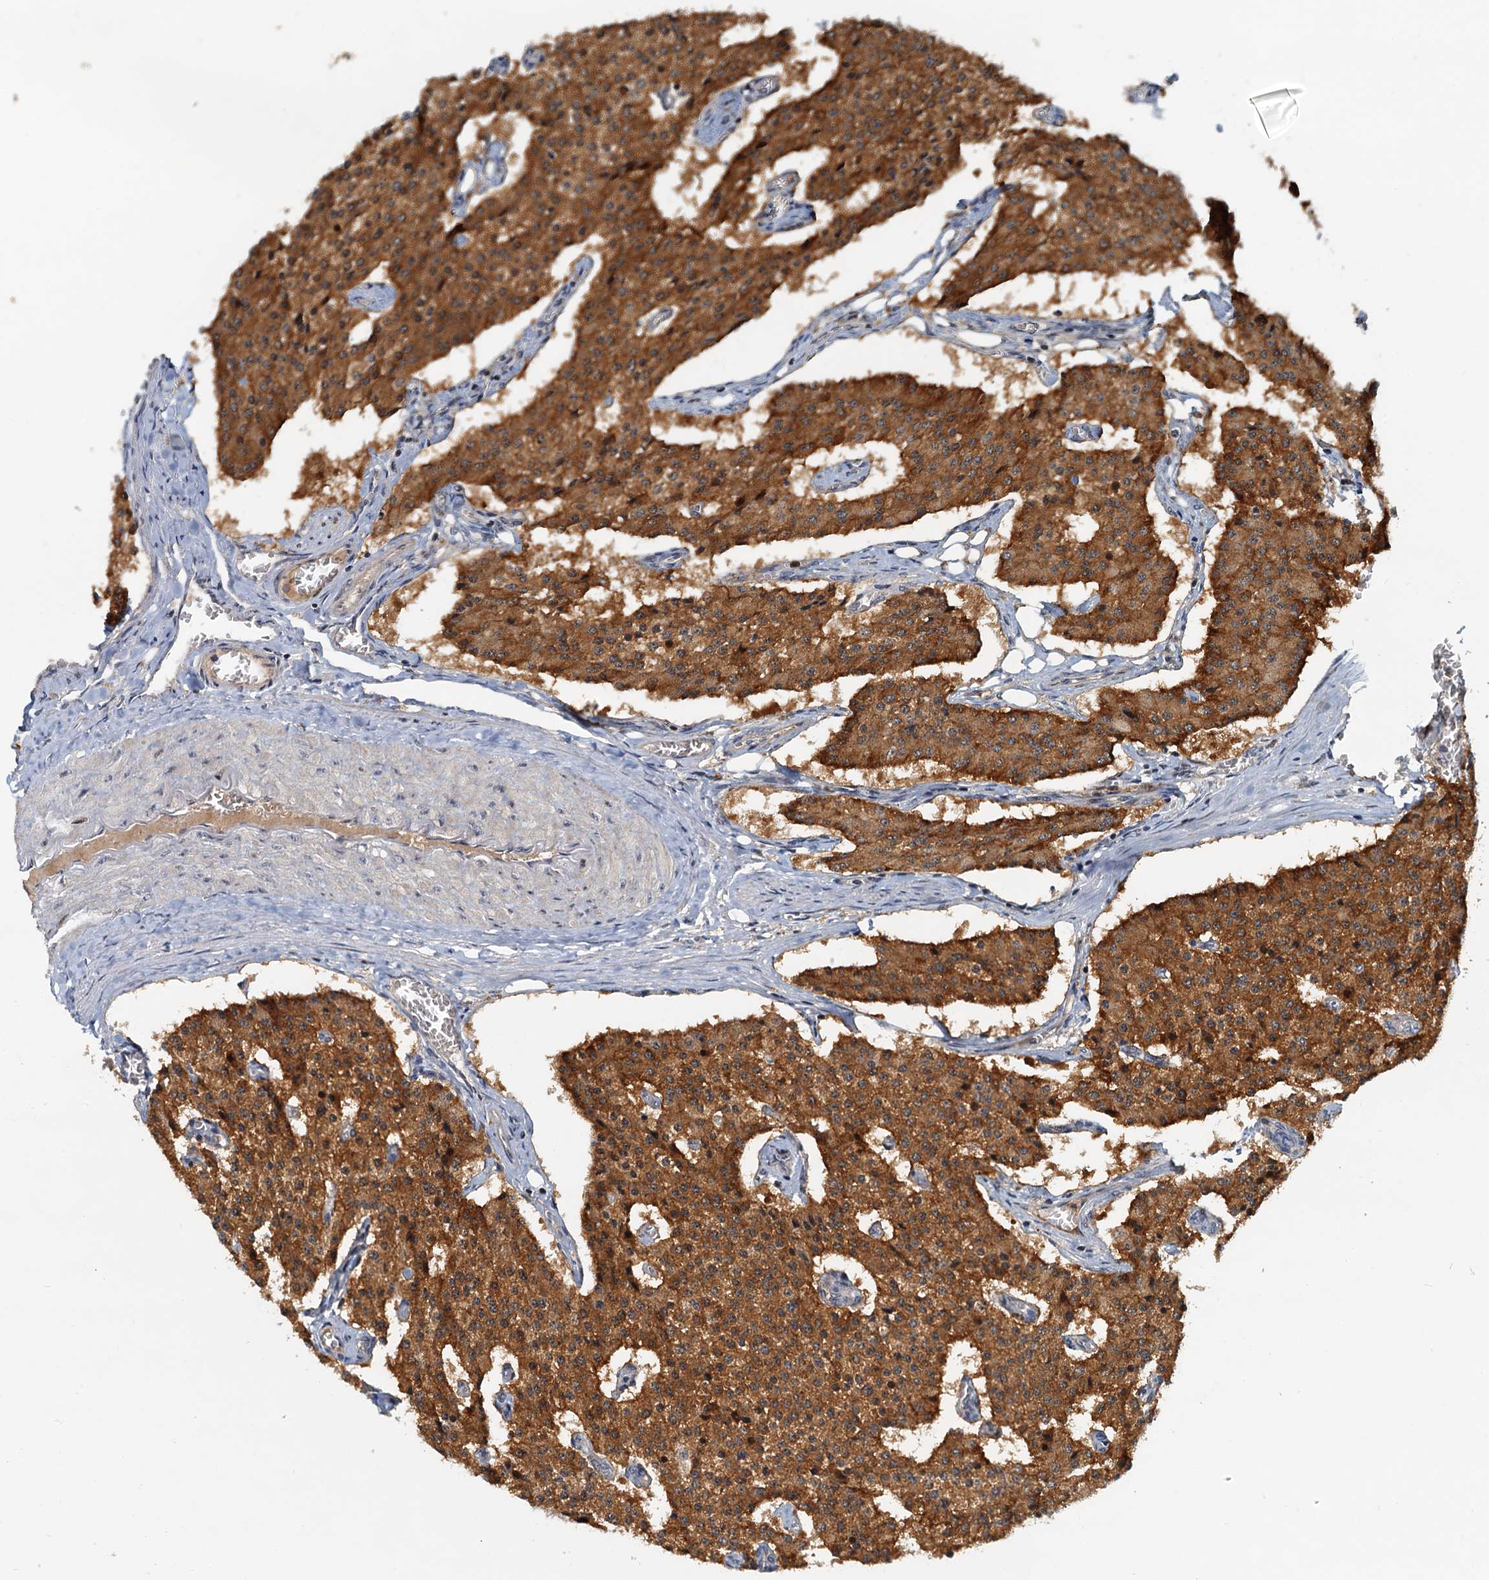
{"staining": {"intensity": "strong", "quantity": ">75%", "location": "cytoplasmic/membranous"}, "tissue": "carcinoid", "cell_type": "Tumor cells", "image_type": "cancer", "snomed": [{"axis": "morphology", "description": "Carcinoid, malignant, NOS"}, {"axis": "topography", "description": "Colon"}], "caption": "Strong cytoplasmic/membranous protein staining is identified in about >75% of tumor cells in carcinoid. (DAB = brown stain, brightfield microscopy at high magnification).", "gene": "TOLLIP", "patient": {"sex": "female", "age": 52}}